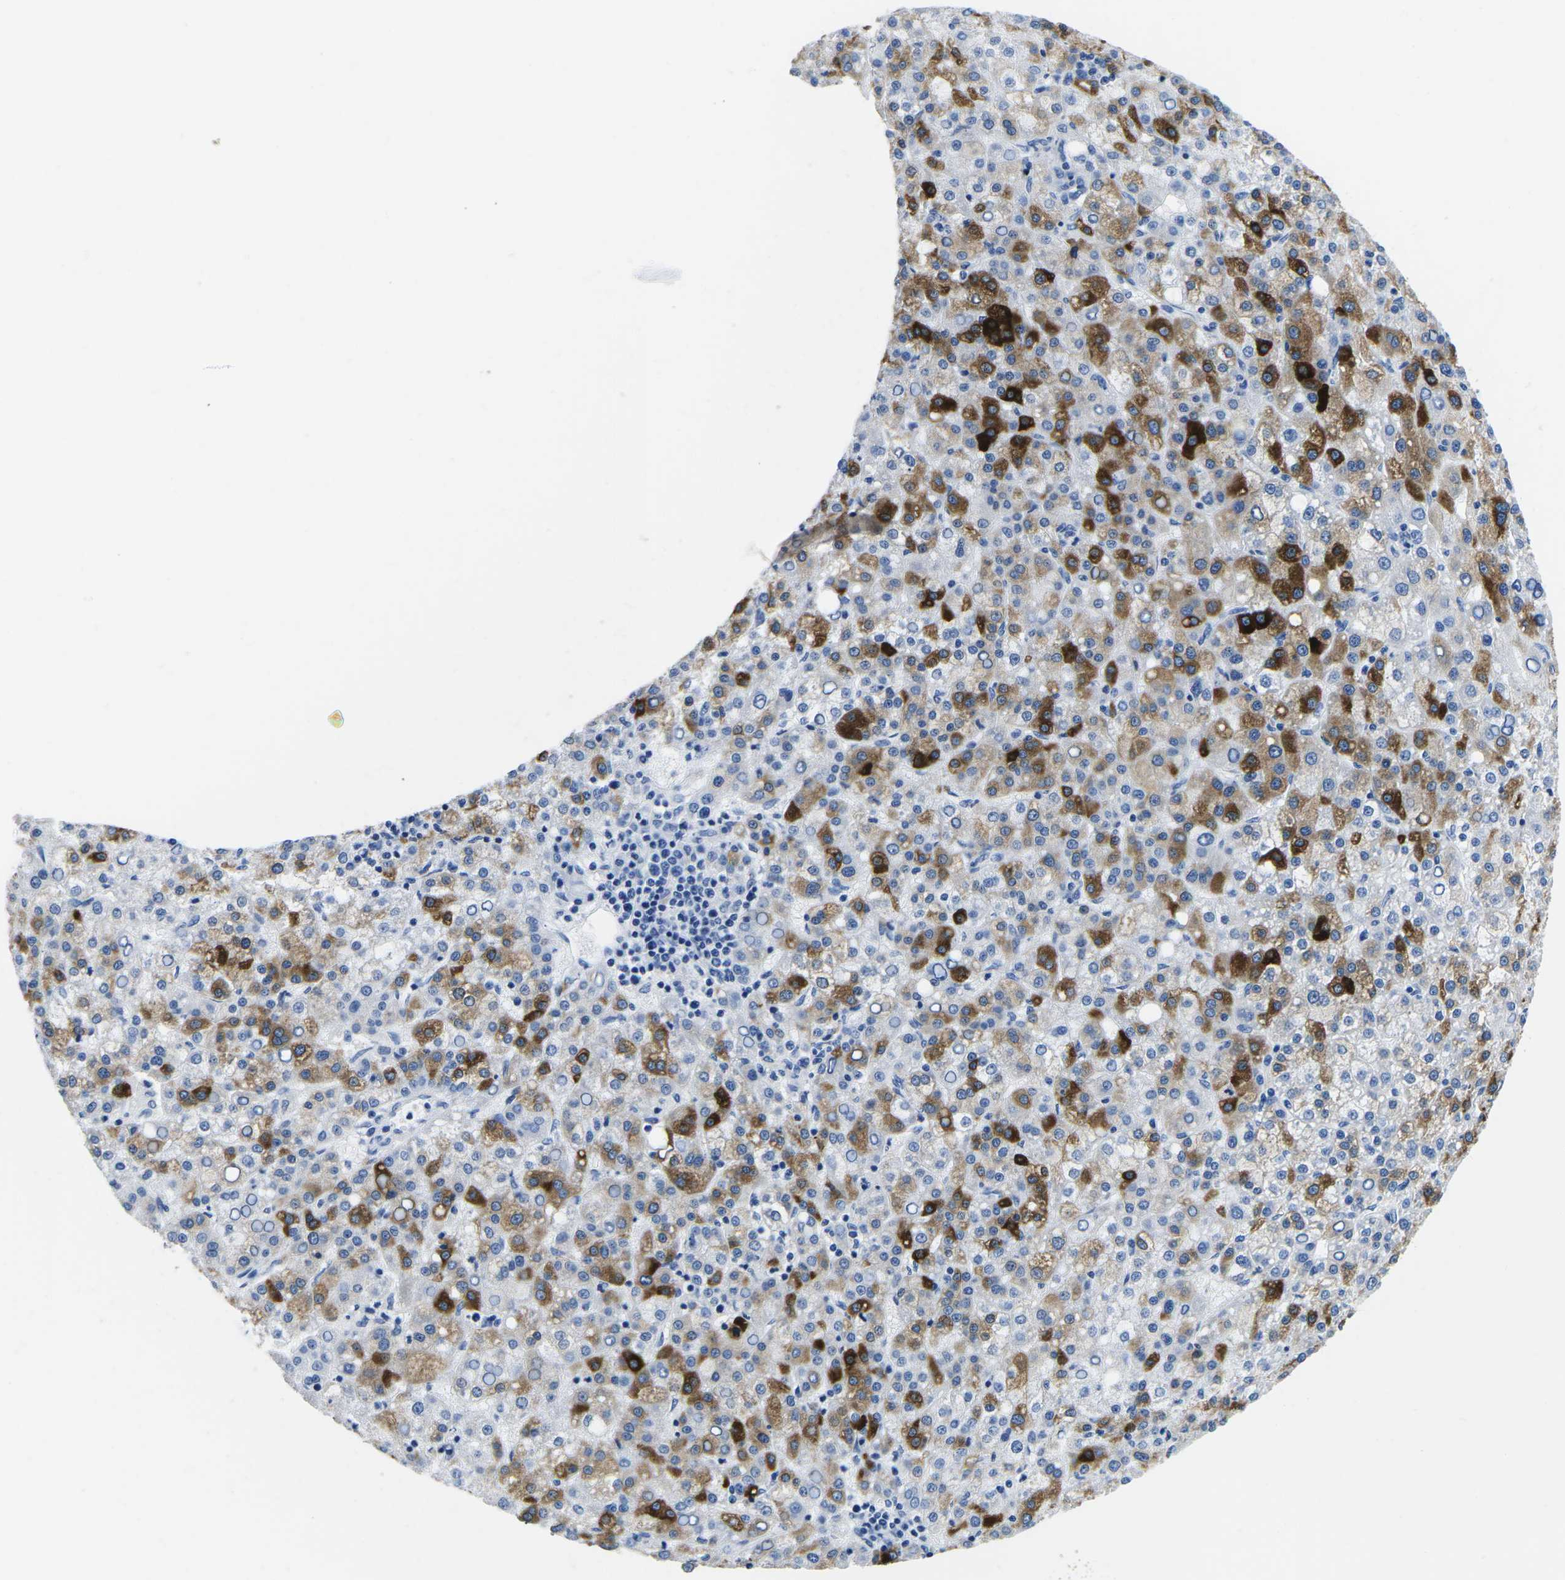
{"staining": {"intensity": "strong", "quantity": "25%-75%", "location": "cytoplasmic/membranous"}, "tissue": "liver cancer", "cell_type": "Tumor cells", "image_type": "cancer", "snomed": [{"axis": "morphology", "description": "Carcinoma, Hepatocellular, NOS"}, {"axis": "topography", "description": "Liver"}], "caption": "A high-resolution micrograph shows immunohistochemistry staining of liver hepatocellular carcinoma, which demonstrates strong cytoplasmic/membranous expression in approximately 25%-75% of tumor cells.", "gene": "CYP1A2", "patient": {"sex": "female", "age": 58}}